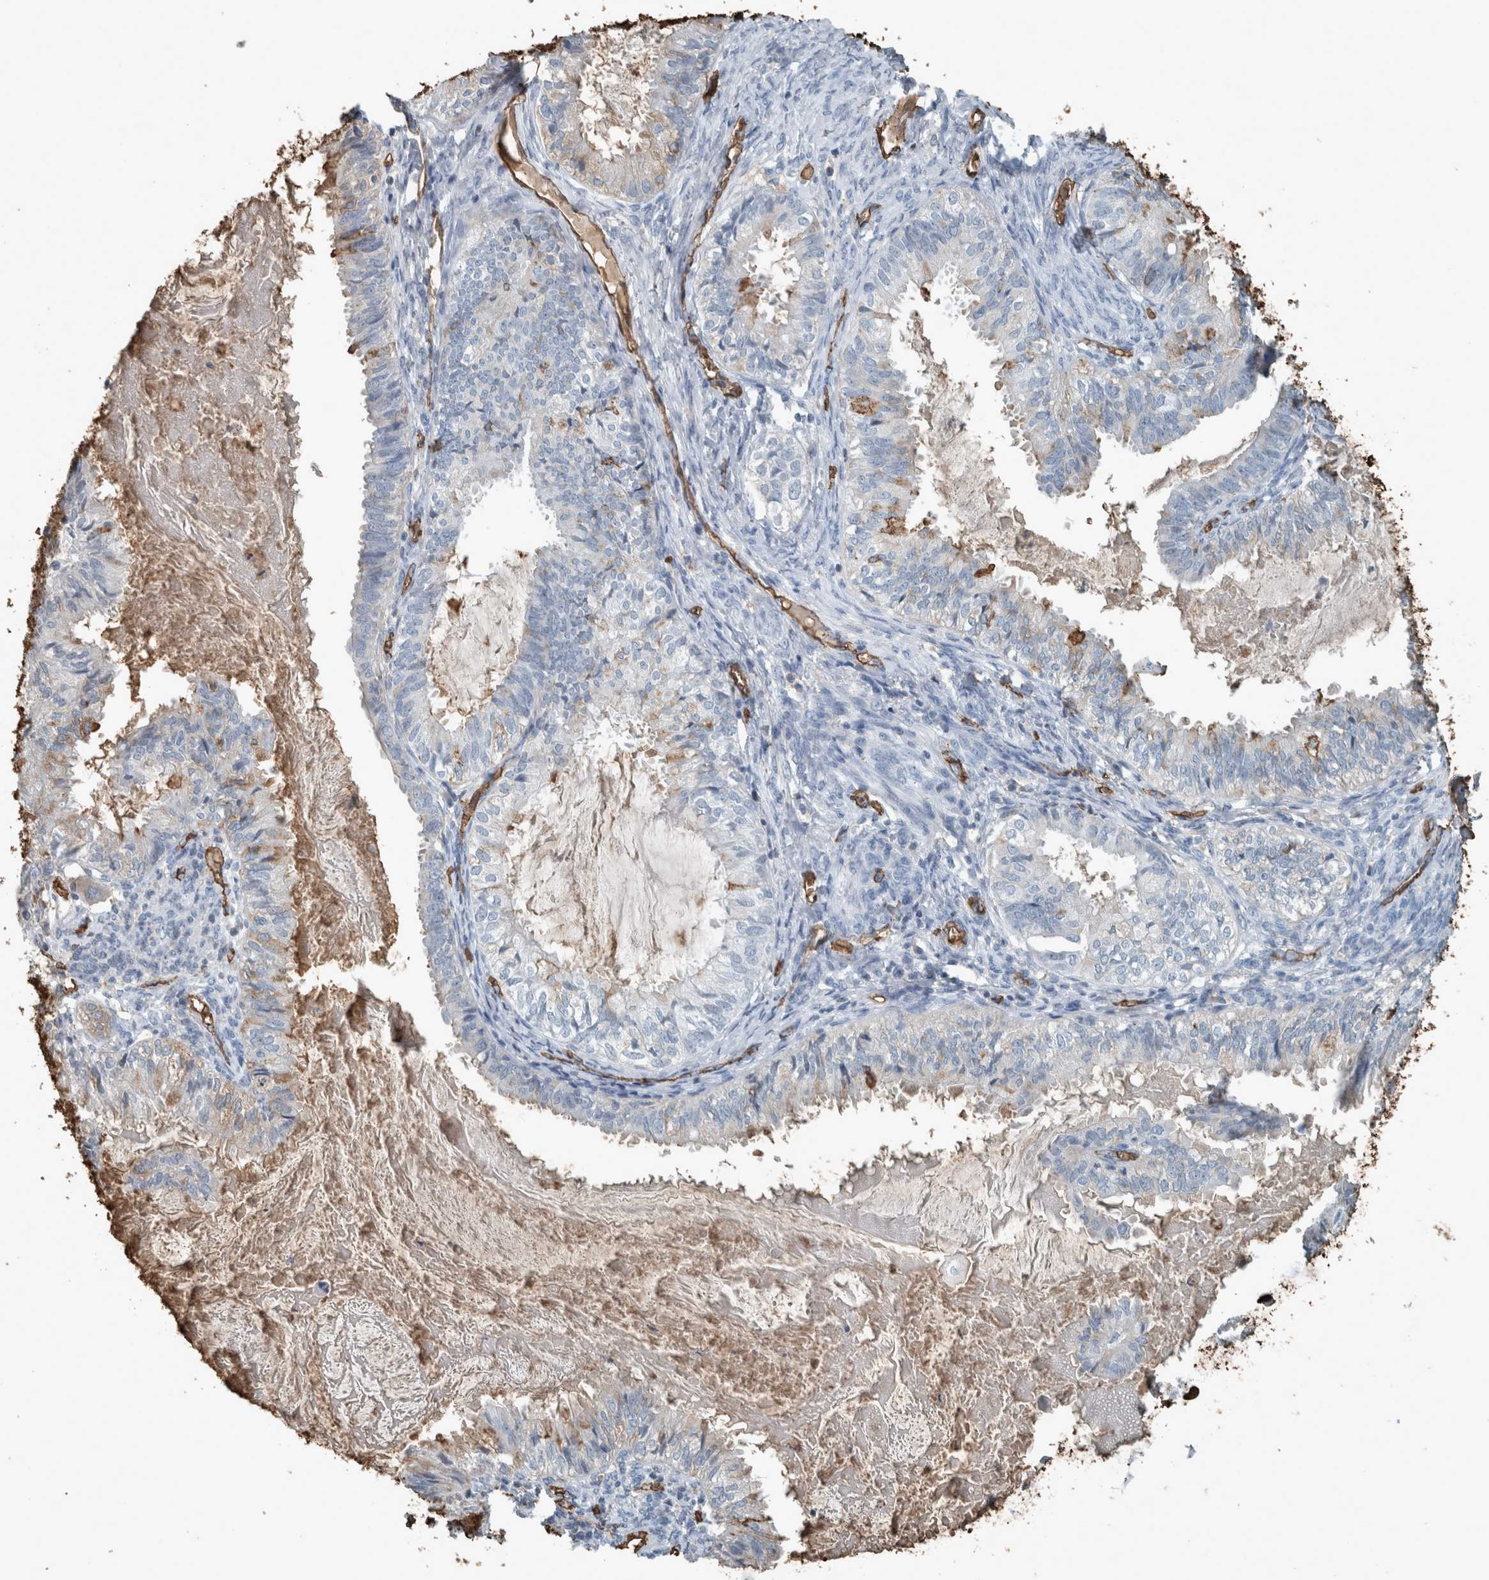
{"staining": {"intensity": "negative", "quantity": "none", "location": "none"}, "tissue": "cervical cancer", "cell_type": "Tumor cells", "image_type": "cancer", "snomed": [{"axis": "morphology", "description": "Normal tissue, NOS"}, {"axis": "morphology", "description": "Adenocarcinoma, NOS"}, {"axis": "topography", "description": "Cervix"}, {"axis": "topography", "description": "Endometrium"}], "caption": "Histopathology image shows no significant protein positivity in tumor cells of cervical adenocarcinoma.", "gene": "LBP", "patient": {"sex": "female", "age": 86}}